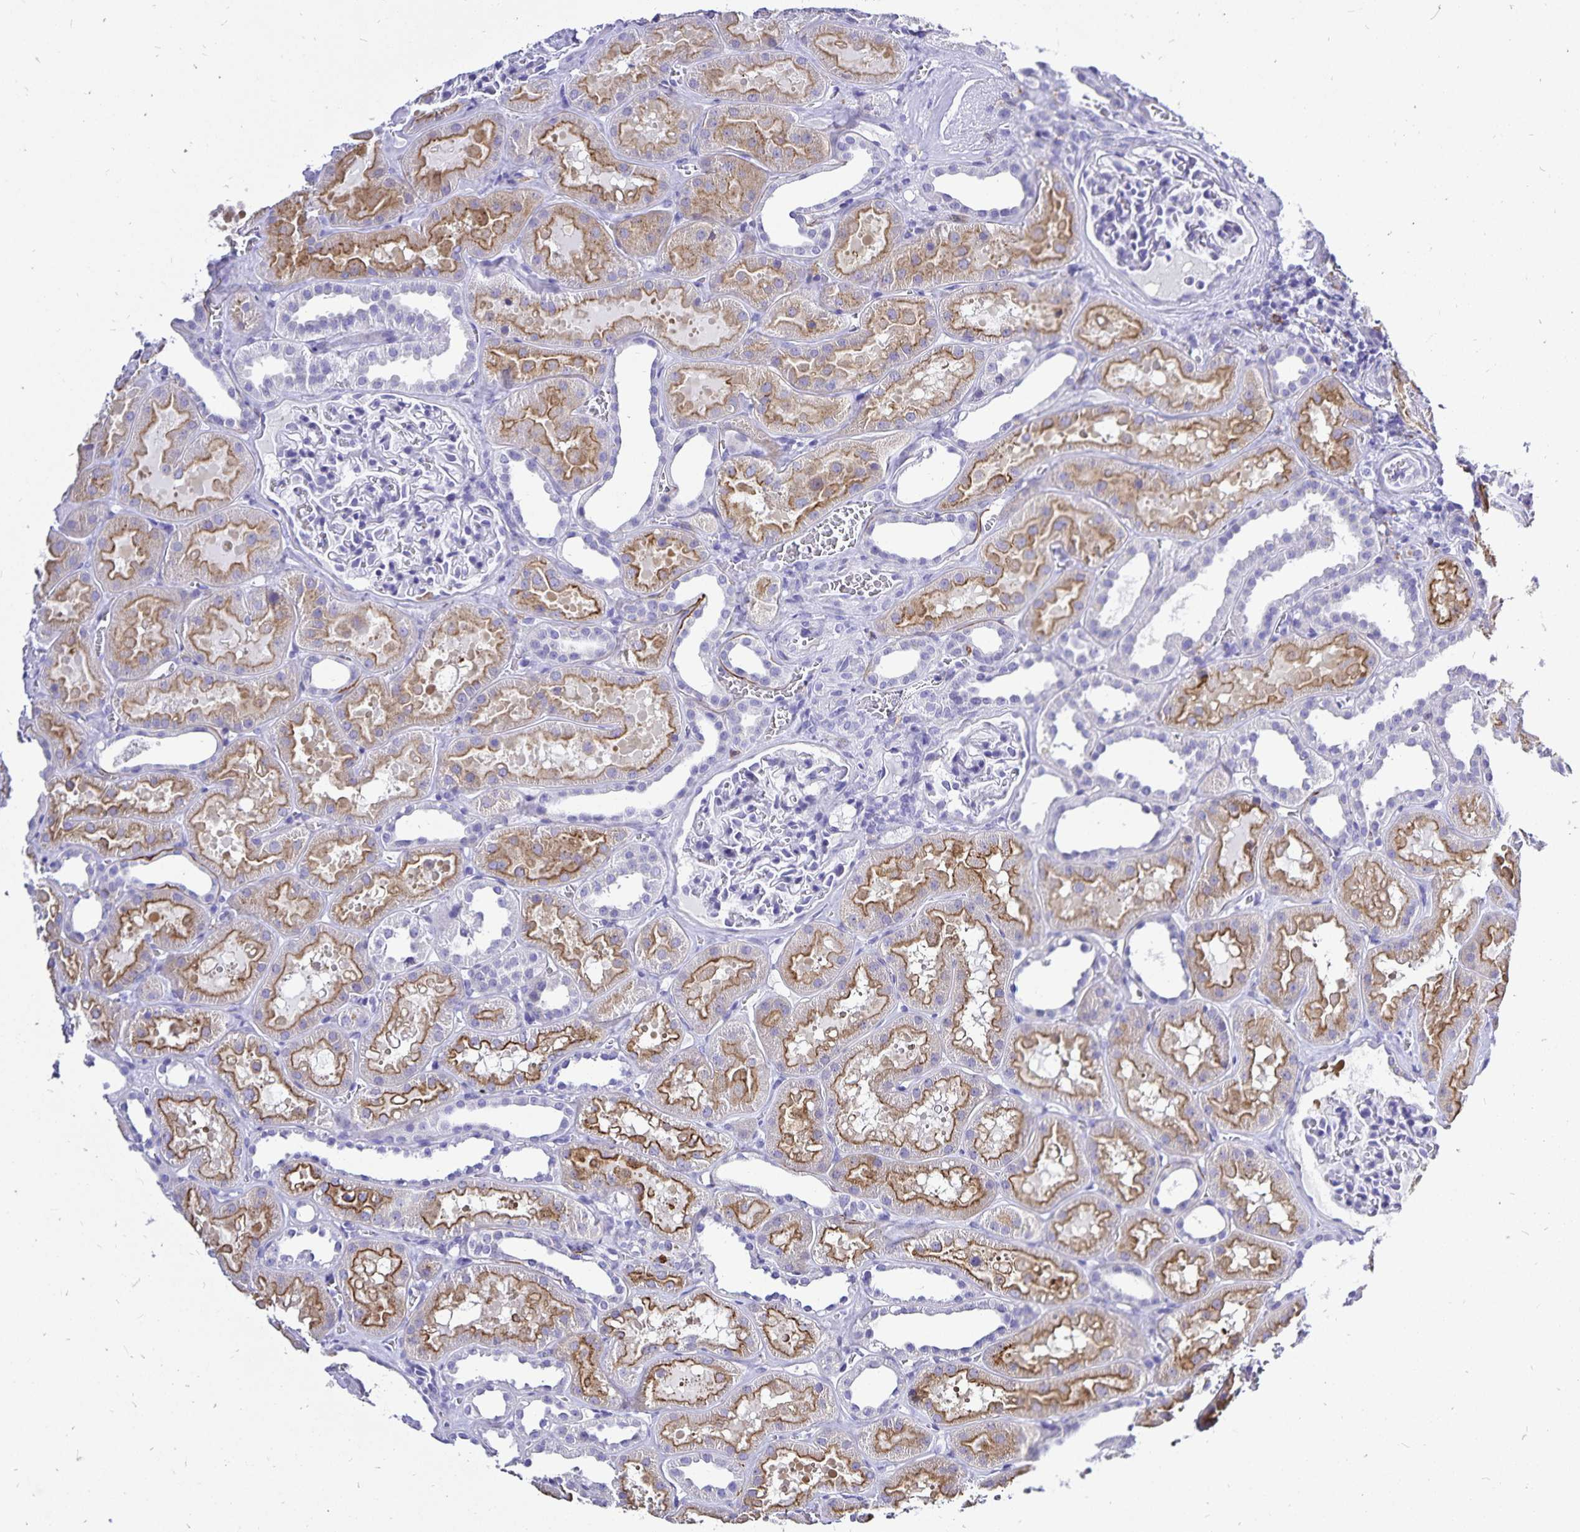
{"staining": {"intensity": "negative", "quantity": "none", "location": "none"}, "tissue": "kidney", "cell_type": "Cells in glomeruli", "image_type": "normal", "snomed": [{"axis": "morphology", "description": "Normal tissue, NOS"}, {"axis": "topography", "description": "Kidney"}], "caption": "DAB (3,3'-diaminobenzidine) immunohistochemical staining of normal human kidney demonstrates no significant expression in cells in glomeruli. (DAB (3,3'-diaminobenzidine) IHC with hematoxylin counter stain).", "gene": "PLAC1", "patient": {"sex": "female", "age": 41}}